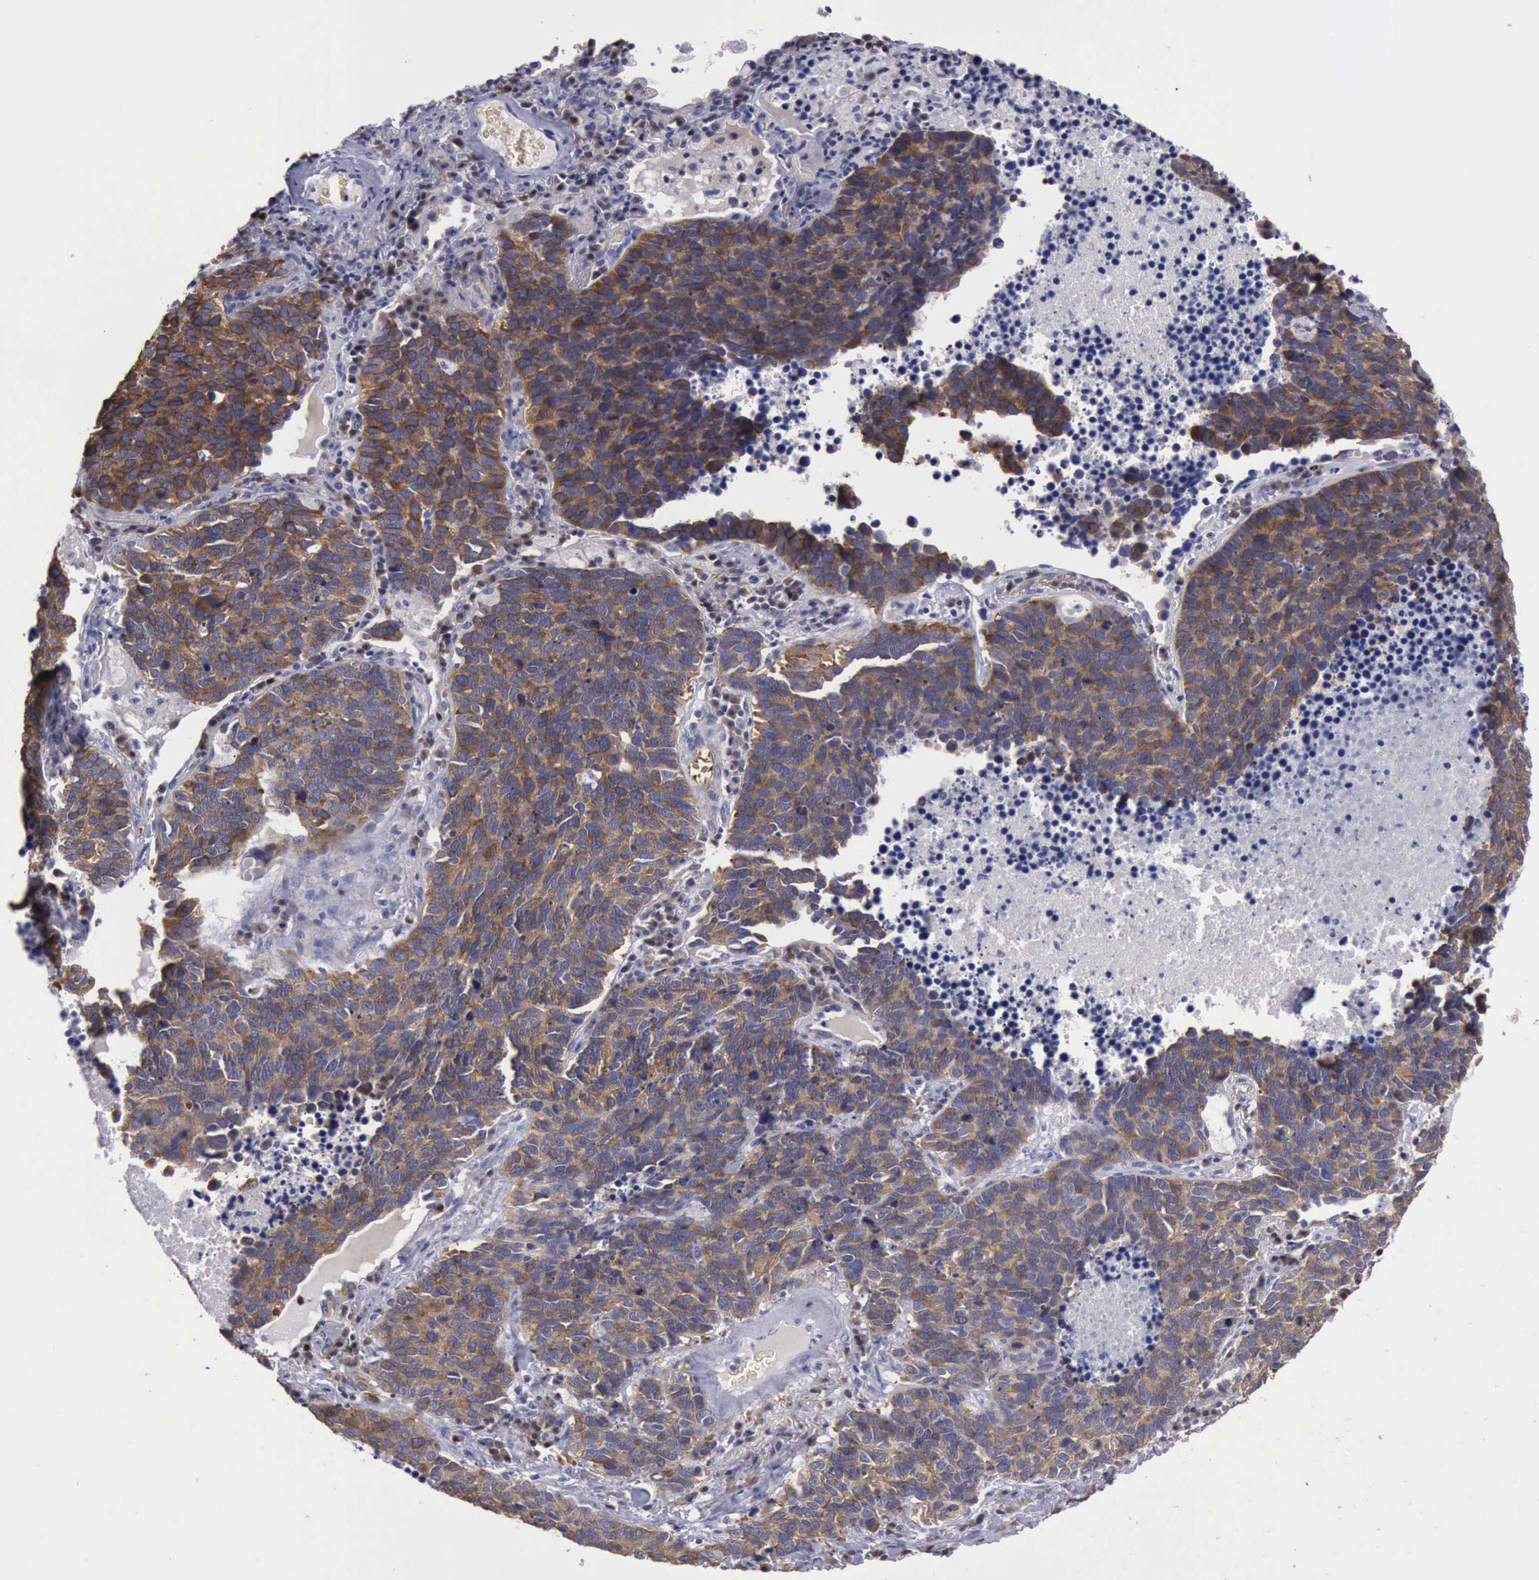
{"staining": {"intensity": "moderate", "quantity": ">75%", "location": "cytoplasmic/membranous"}, "tissue": "lung cancer", "cell_type": "Tumor cells", "image_type": "cancer", "snomed": [{"axis": "morphology", "description": "Neoplasm, malignant, NOS"}, {"axis": "topography", "description": "Lung"}], "caption": "Neoplasm (malignant) (lung) stained with immunohistochemistry displays moderate cytoplasmic/membranous staining in about >75% of tumor cells.", "gene": "CEP128", "patient": {"sex": "female", "age": 75}}